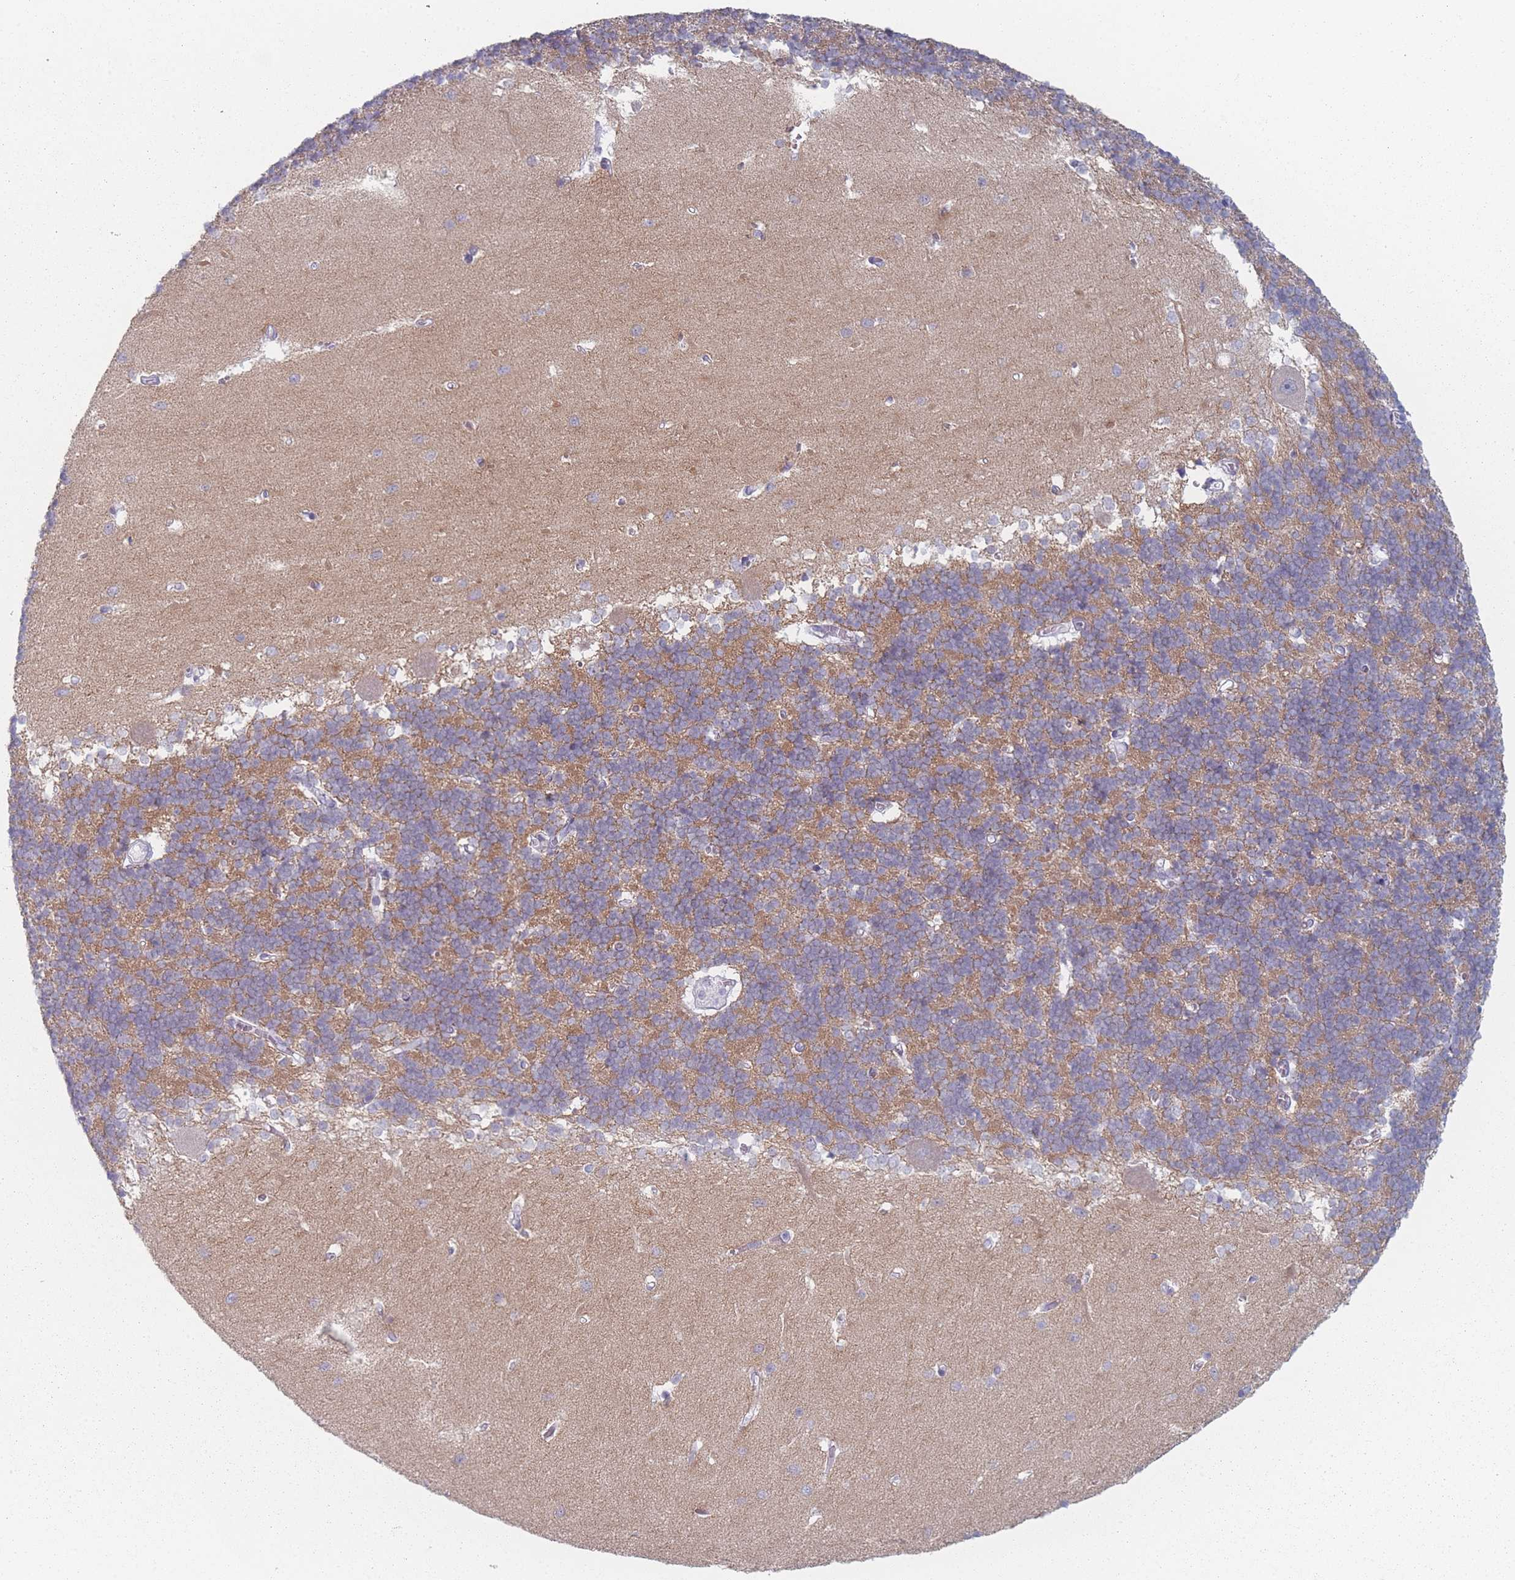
{"staining": {"intensity": "moderate", "quantity": "25%-75%", "location": "cytoplasmic/membranous"}, "tissue": "cerebellum", "cell_type": "Cells in granular layer", "image_type": "normal", "snomed": [{"axis": "morphology", "description": "Normal tissue, NOS"}, {"axis": "topography", "description": "Cerebellum"}], "caption": "The histopathology image reveals immunohistochemical staining of benign cerebellum. There is moderate cytoplasmic/membranous expression is present in about 25%-75% of cells in granular layer.", "gene": "RNF4", "patient": {"sex": "male", "age": 37}}